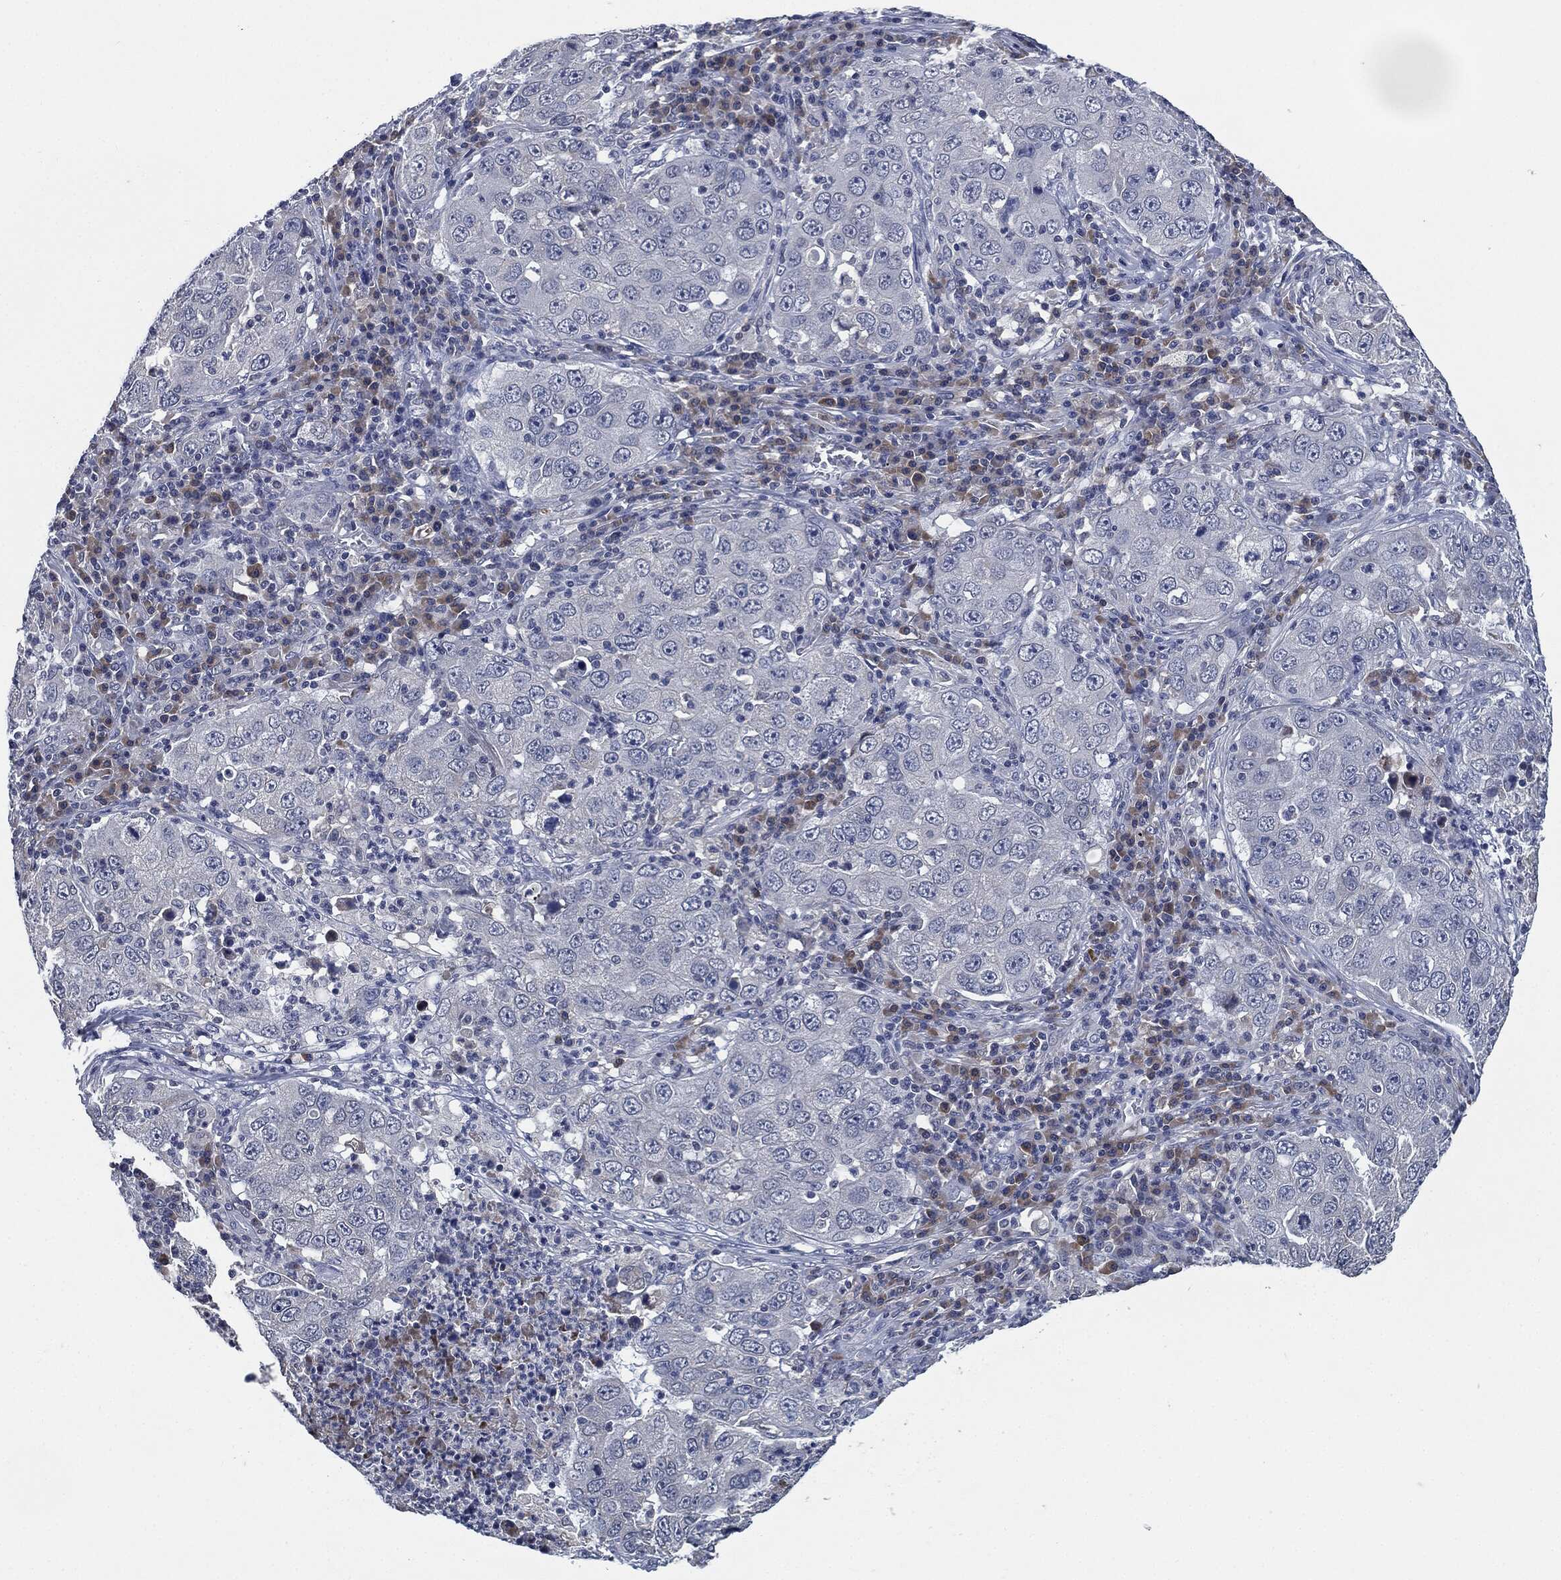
{"staining": {"intensity": "negative", "quantity": "none", "location": "none"}, "tissue": "lung cancer", "cell_type": "Tumor cells", "image_type": "cancer", "snomed": [{"axis": "morphology", "description": "Adenocarcinoma, NOS"}, {"axis": "topography", "description": "Lung"}], "caption": "Immunohistochemistry photomicrograph of human adenocarcinoma (lung) stained for a protein (brown), which shows no staining in tumor cells. (DAB (3,3'-diaminobenzidine) IHC, high magnification).", "gene": "IL2RG", "patient": {"sex": "male", "age": 73}}